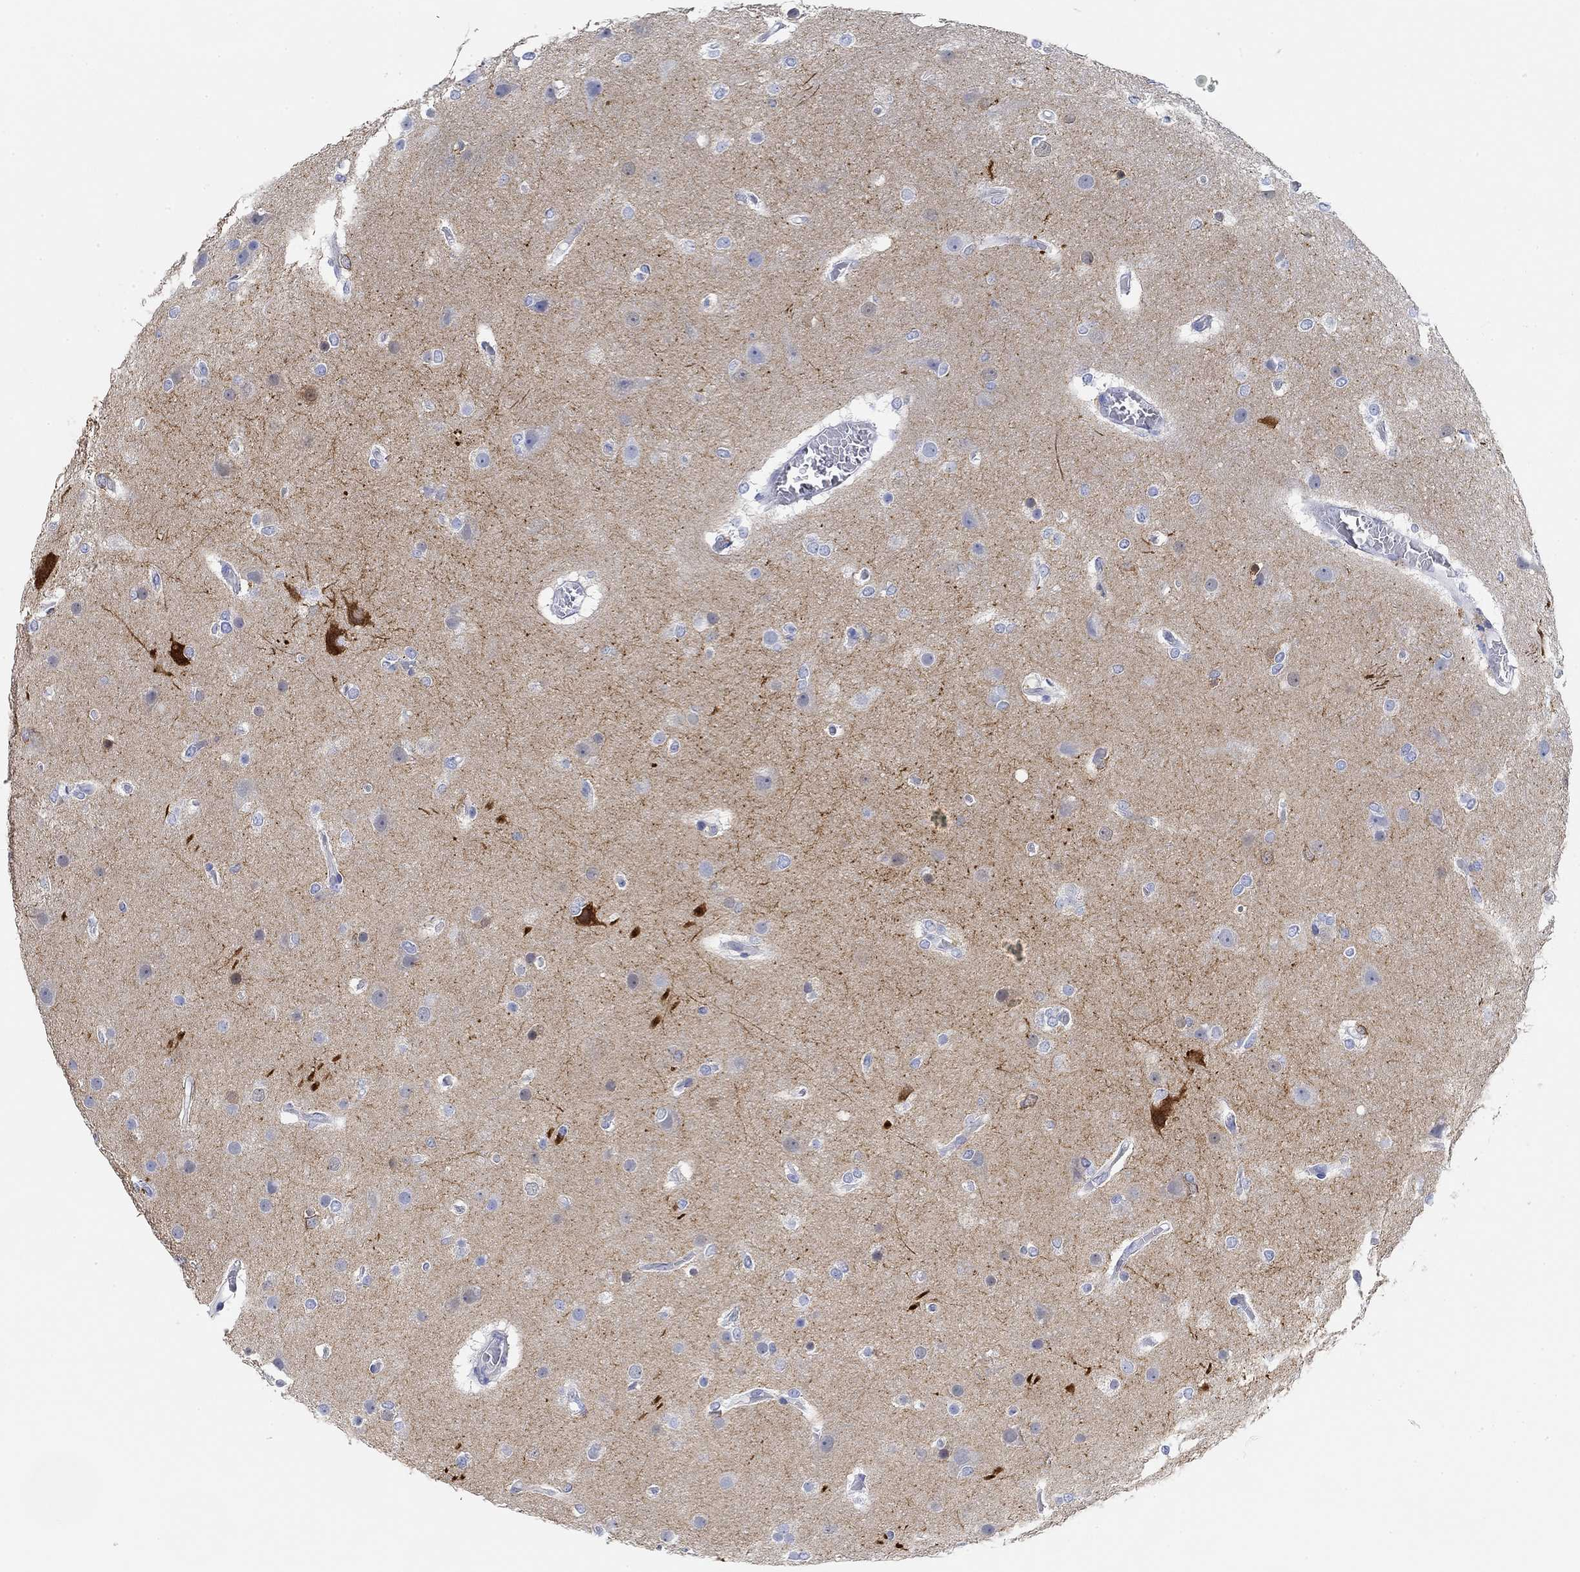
{"staining": {"intensity": "negative", "quantity": "none", "location": "none"}, "tissue": "glioma", "cell_type": "Tumor cells", "image_type": "cancer", "snomed": [{"axis": "morphology", "description": "Glioma, malignant, High grade"}, {"axis": "topography", "description": "Brain"}], "caption": "DAB (3,3'-diaminobenzidine) immunohistochemical staining of malignant high-grade glioma exhibits no significant positivity in tumor cells. (DAB (3,3'-diaminobenzidine) immunohistochemistry (IHC), high magnification).", "gene": "VAT1L", "patient": {"sex": "female", "age": 61}}